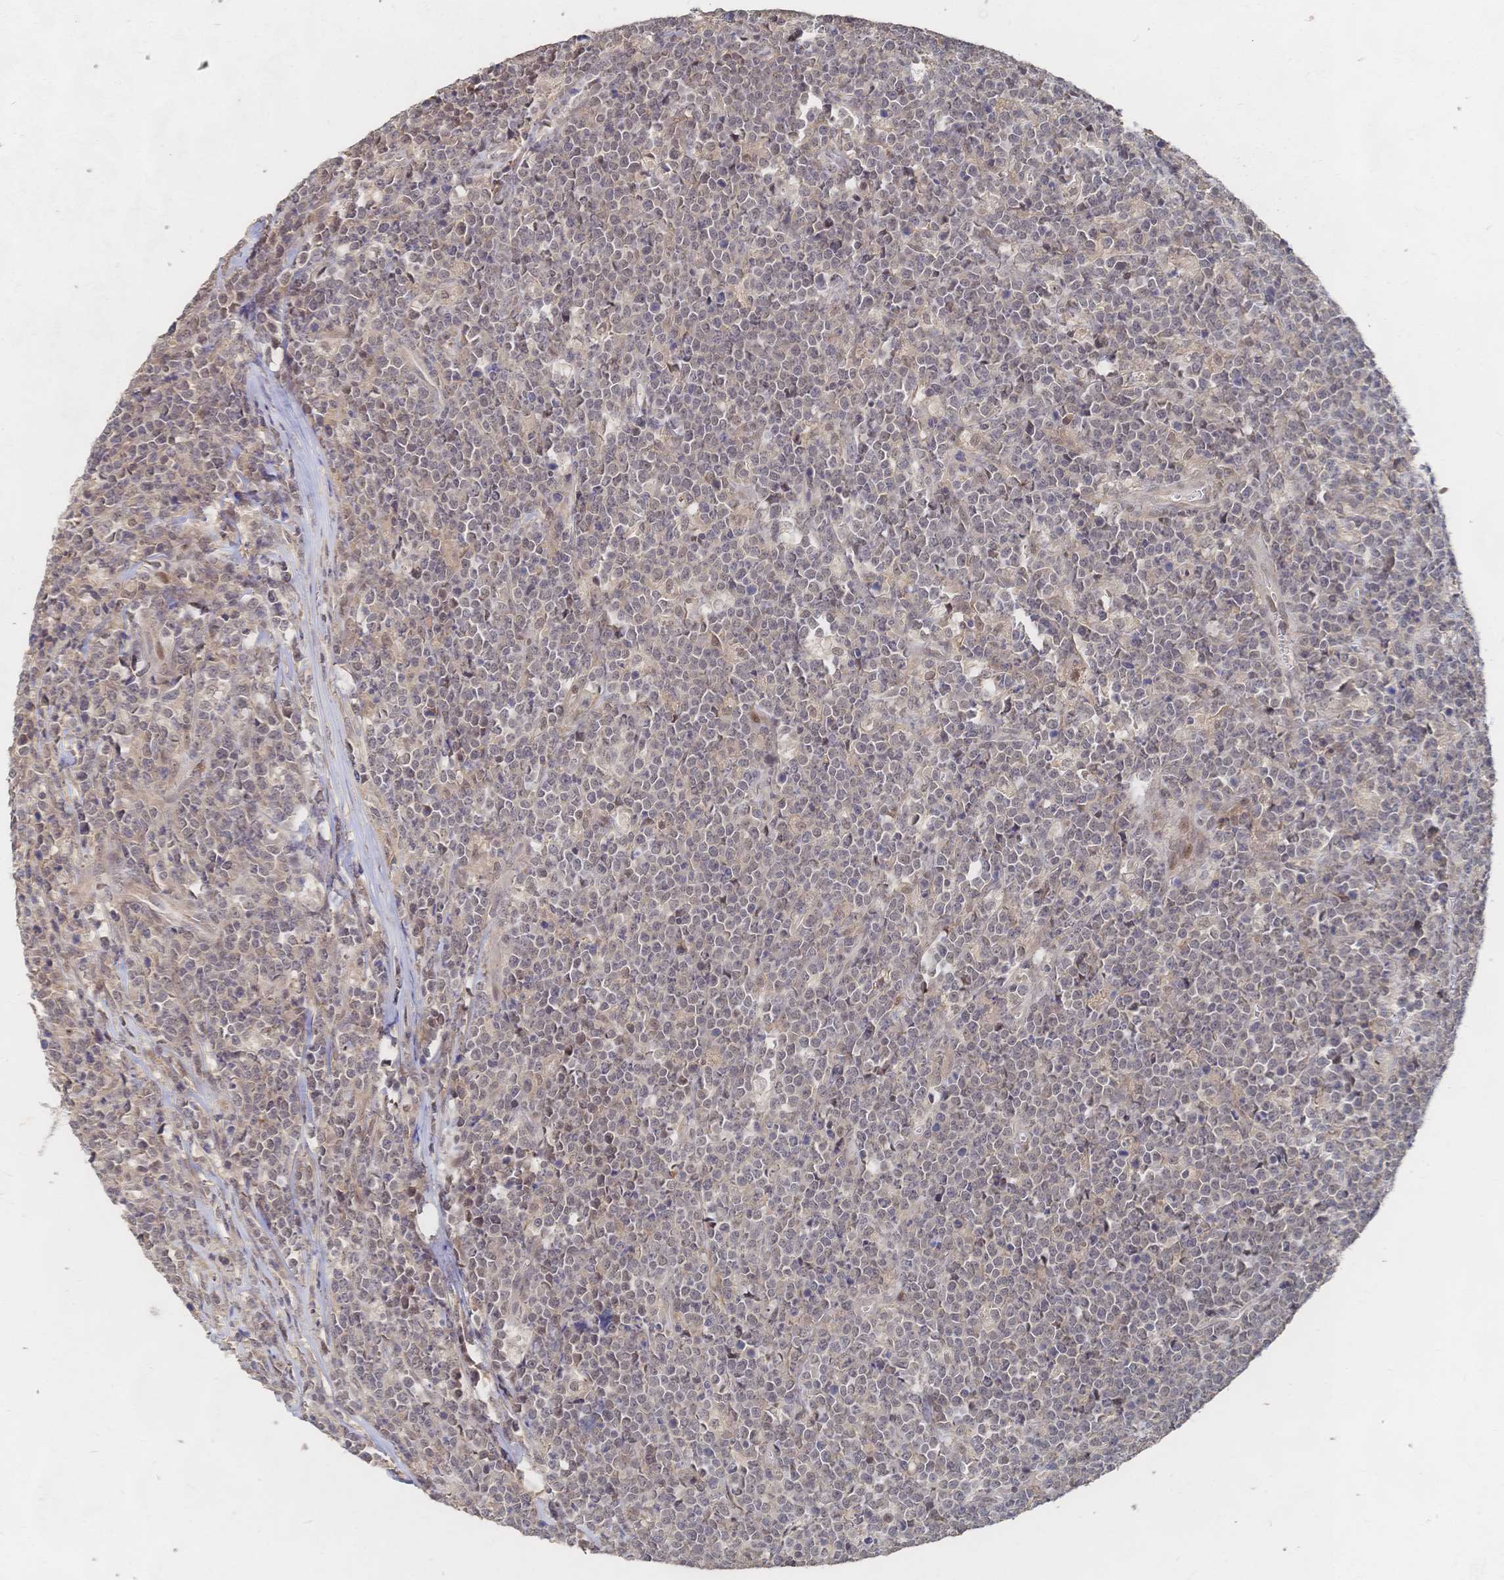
{"staining": {"intensity": "weak", "quantity": "25%-75%", "location": "cytoplasmic/membranous,nuclear"}, "tissue": "lymphoma", "cell_type": "Tumor cells", "image_type": "cancer", "snomed": [{"axis": "morphology", "description": "Malignant lymphoma, non-Hodgkin's type, High grade"}, {"axis": "topography", "description": "Small intestine"}], "caption": "Immunohistochemistry micrograph of neoplastic tissue: human high-grade malignant lymphoma, non-Hodgkin's type stained using immunohistochemistry demonstrates low levels of weak protein expression localized specifically in the cytoplasmic/membranous and nuclear of tumor cells, appearing as a cytoplasmic/membranous and nuclear brown color.", "gene": "LRP5", "patient": {"sex": "female", "age": 56}}